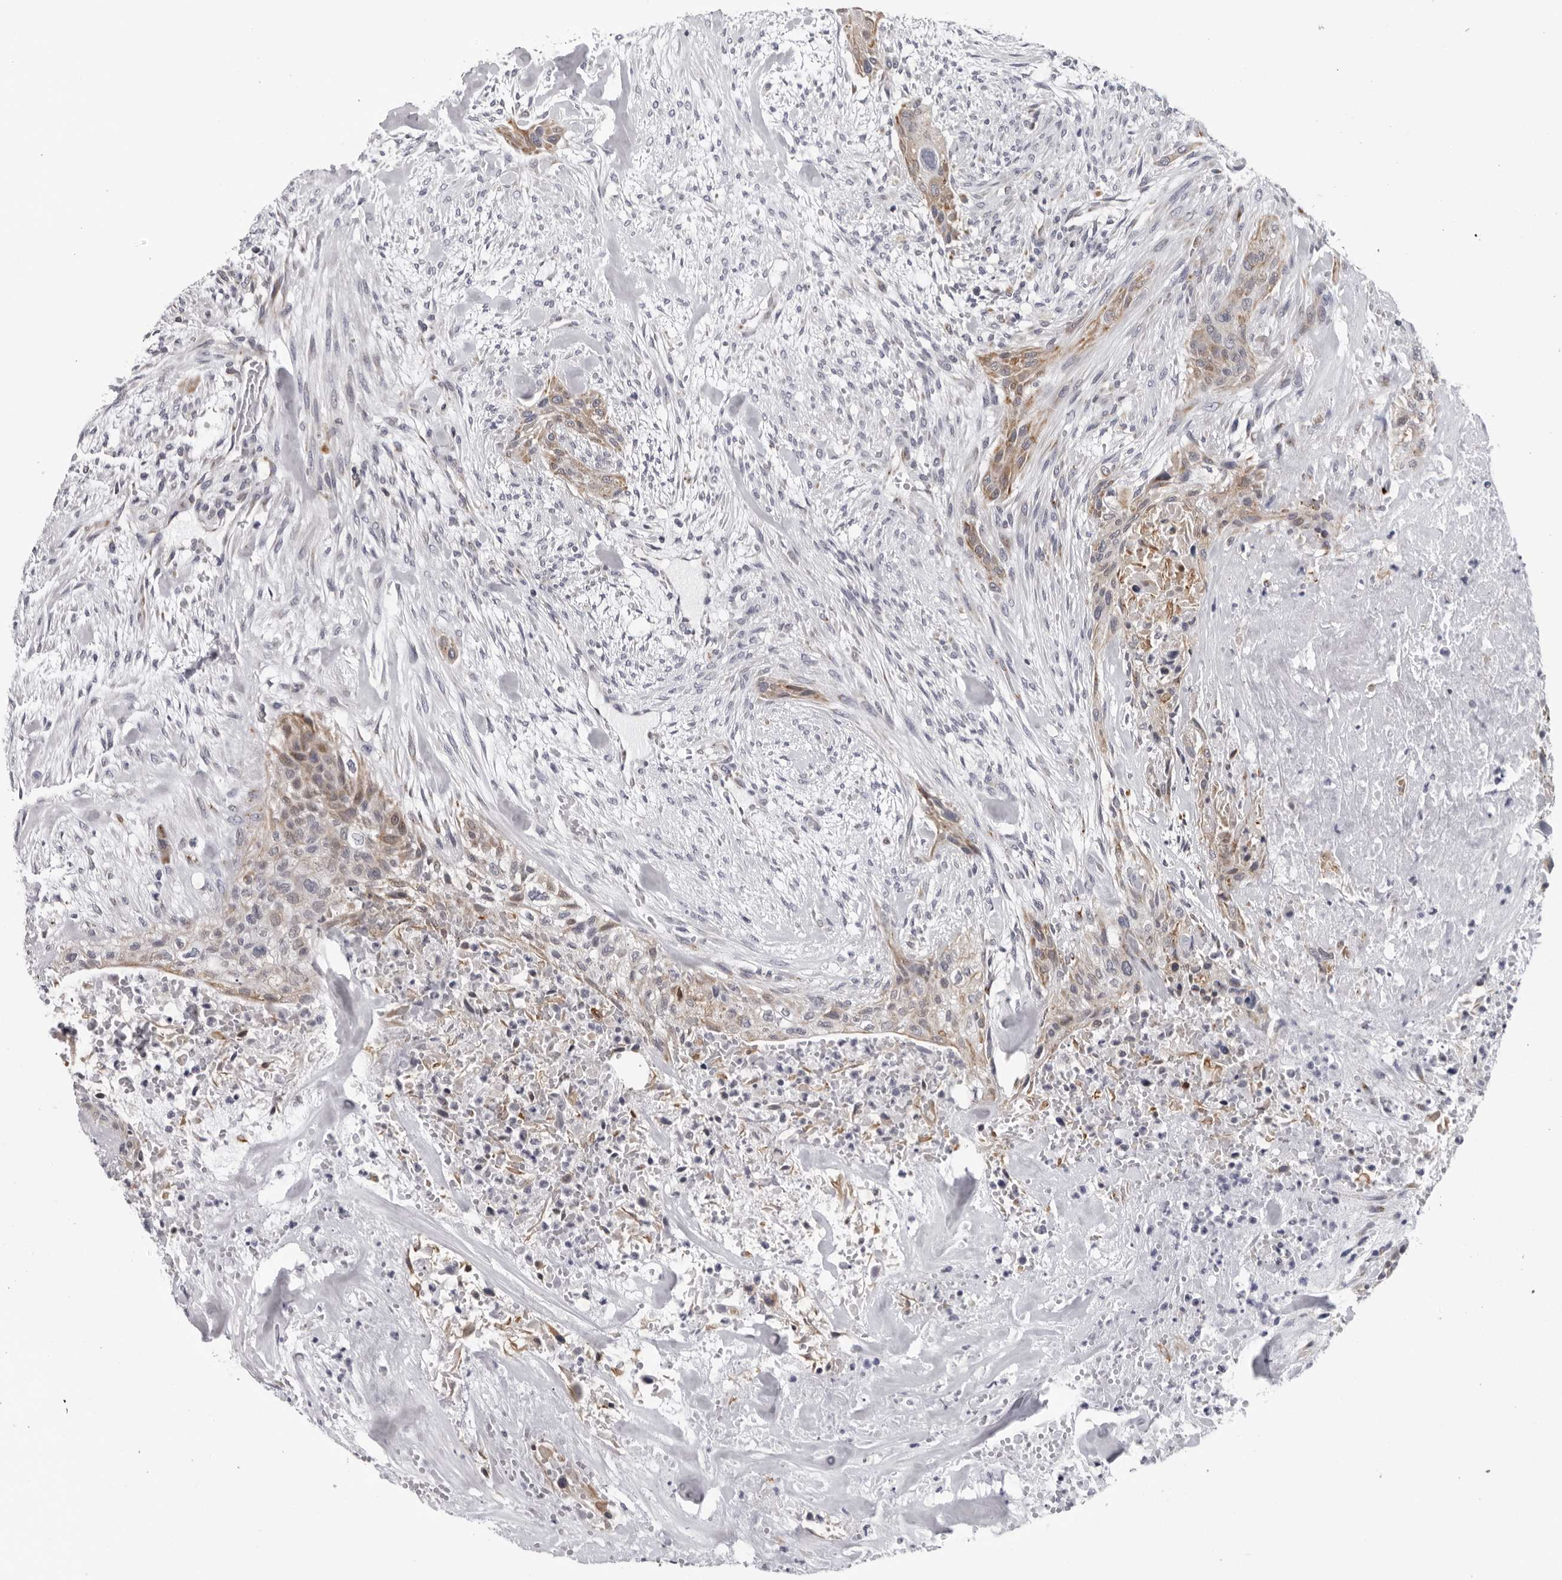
{"staining": {"intensity": "weak", "quantity": "25%-75%", "location": "cytoplasmic/membranous"}, "tissue": "urothelial cancer", "cell_type": "Tumor cells", "image_type": "cancer", "snomed": [{"axis": "morphology", "description": "Urothelial carcinoma, High grade"}, {"axis": "topography", "description": "Urinary bladder"}], "caption": "Immunohistochemical staining of high-grade urothelial carcinoma demonstrates low levels of weak cytoplasmic/membranous staining in approximately 25%-75% of tumor cells. (IHC, brightfield microscopy, high magnification).", "gene": "CPT2", "patient": {"sex": "male", "age": 35}}